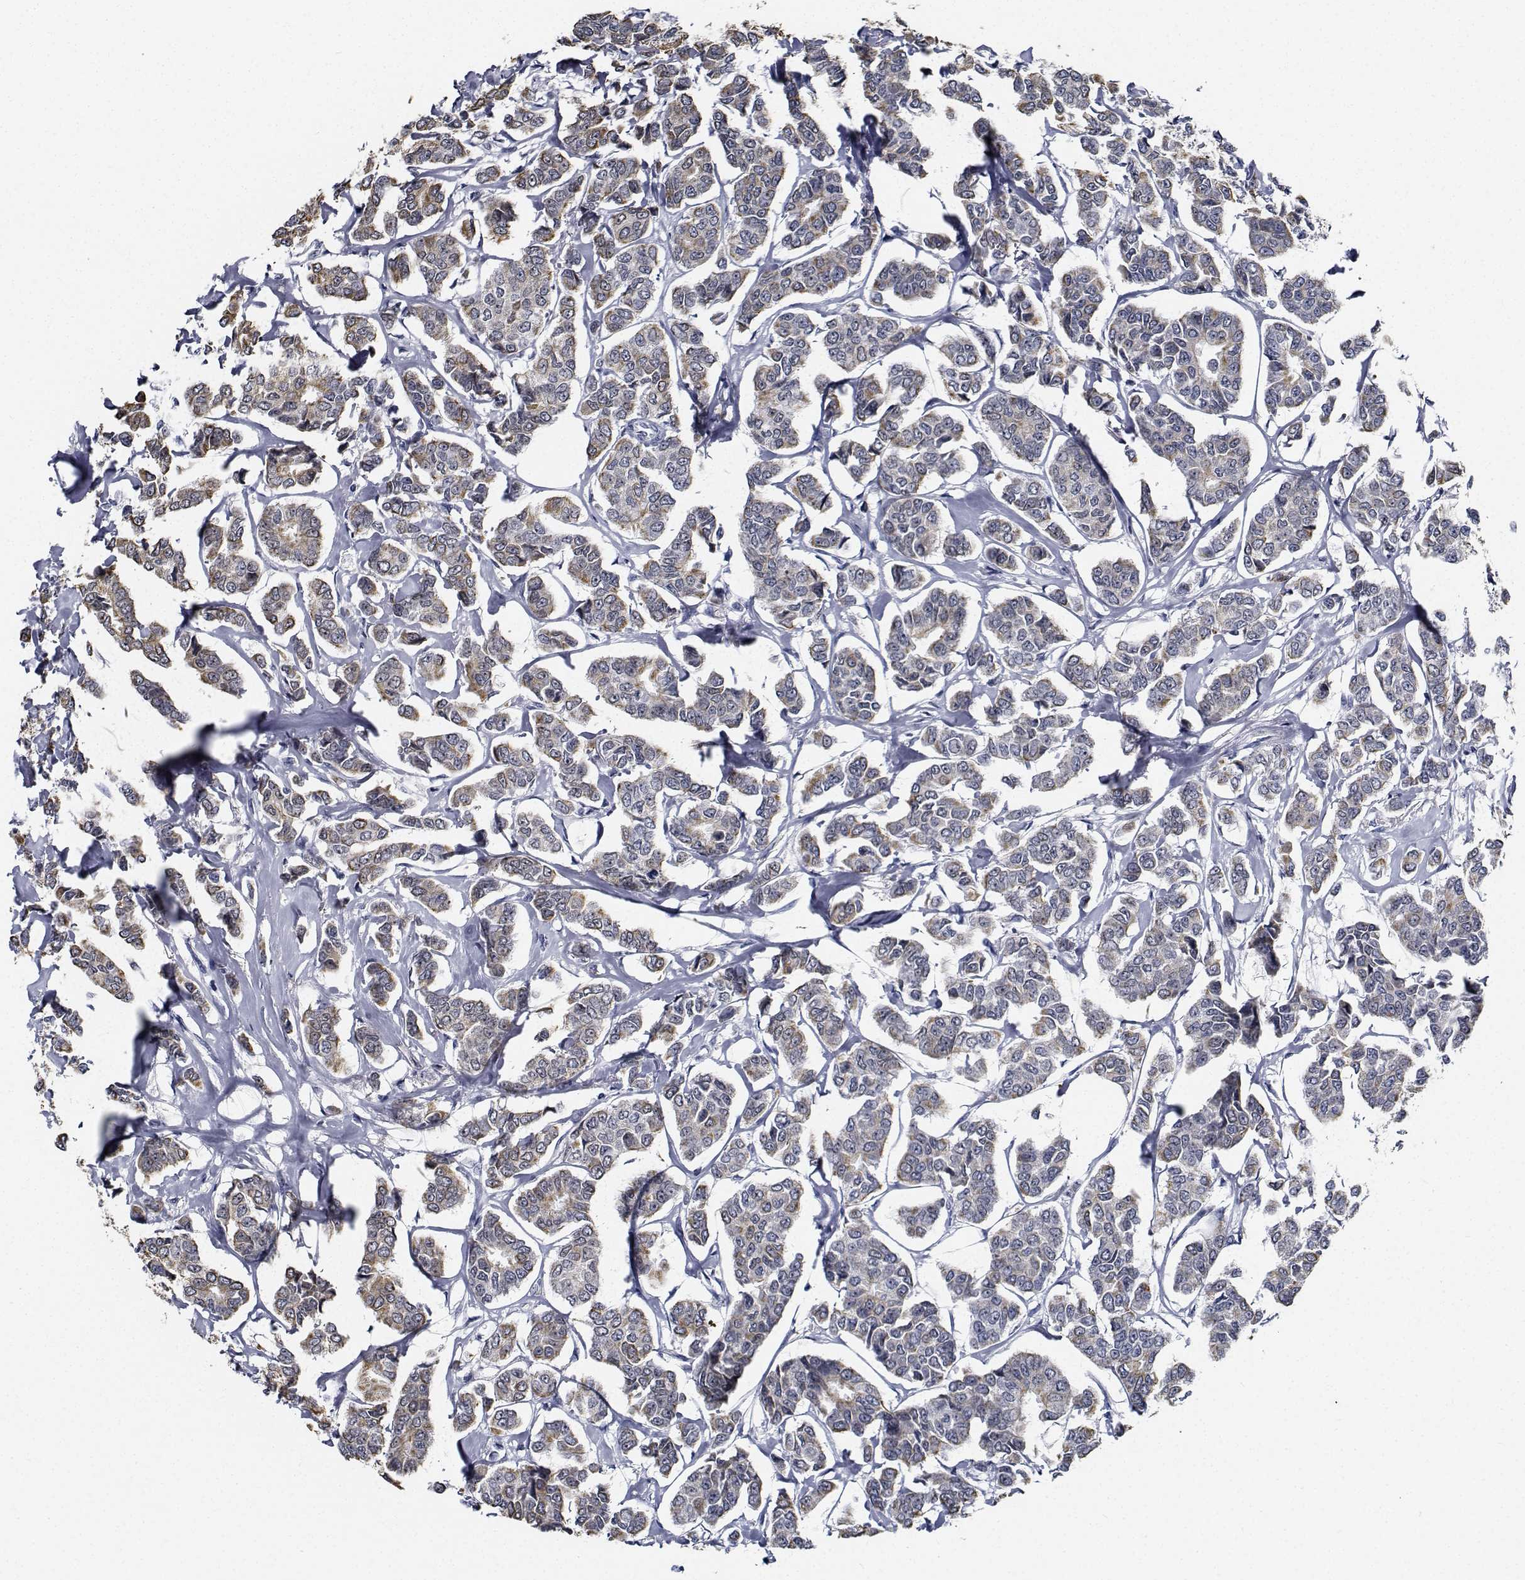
{"staining": {"intensity": "weak", "quantity": "<25%", "location": "cytoplasmic/membranous"}, "tissue": "breast cancer", "cell_type": "Tumor cells", "image_type": "cancer", "snomed": [{"axis": "morphology", "description": "Duct carcinoma"}, {"axis": "topography", "description": "Breast"}], "caption": "High magnification brightfield microscopy of breast cancer (invasive ductal carcinoma) stained with DAB (3,3'-diaminobenzidine) (brown) and counterstained with hematoxylin (blue): tumor cells show no significant expression.", "gene": "NVL", "patient": {"sex": "female", "age": 94}}